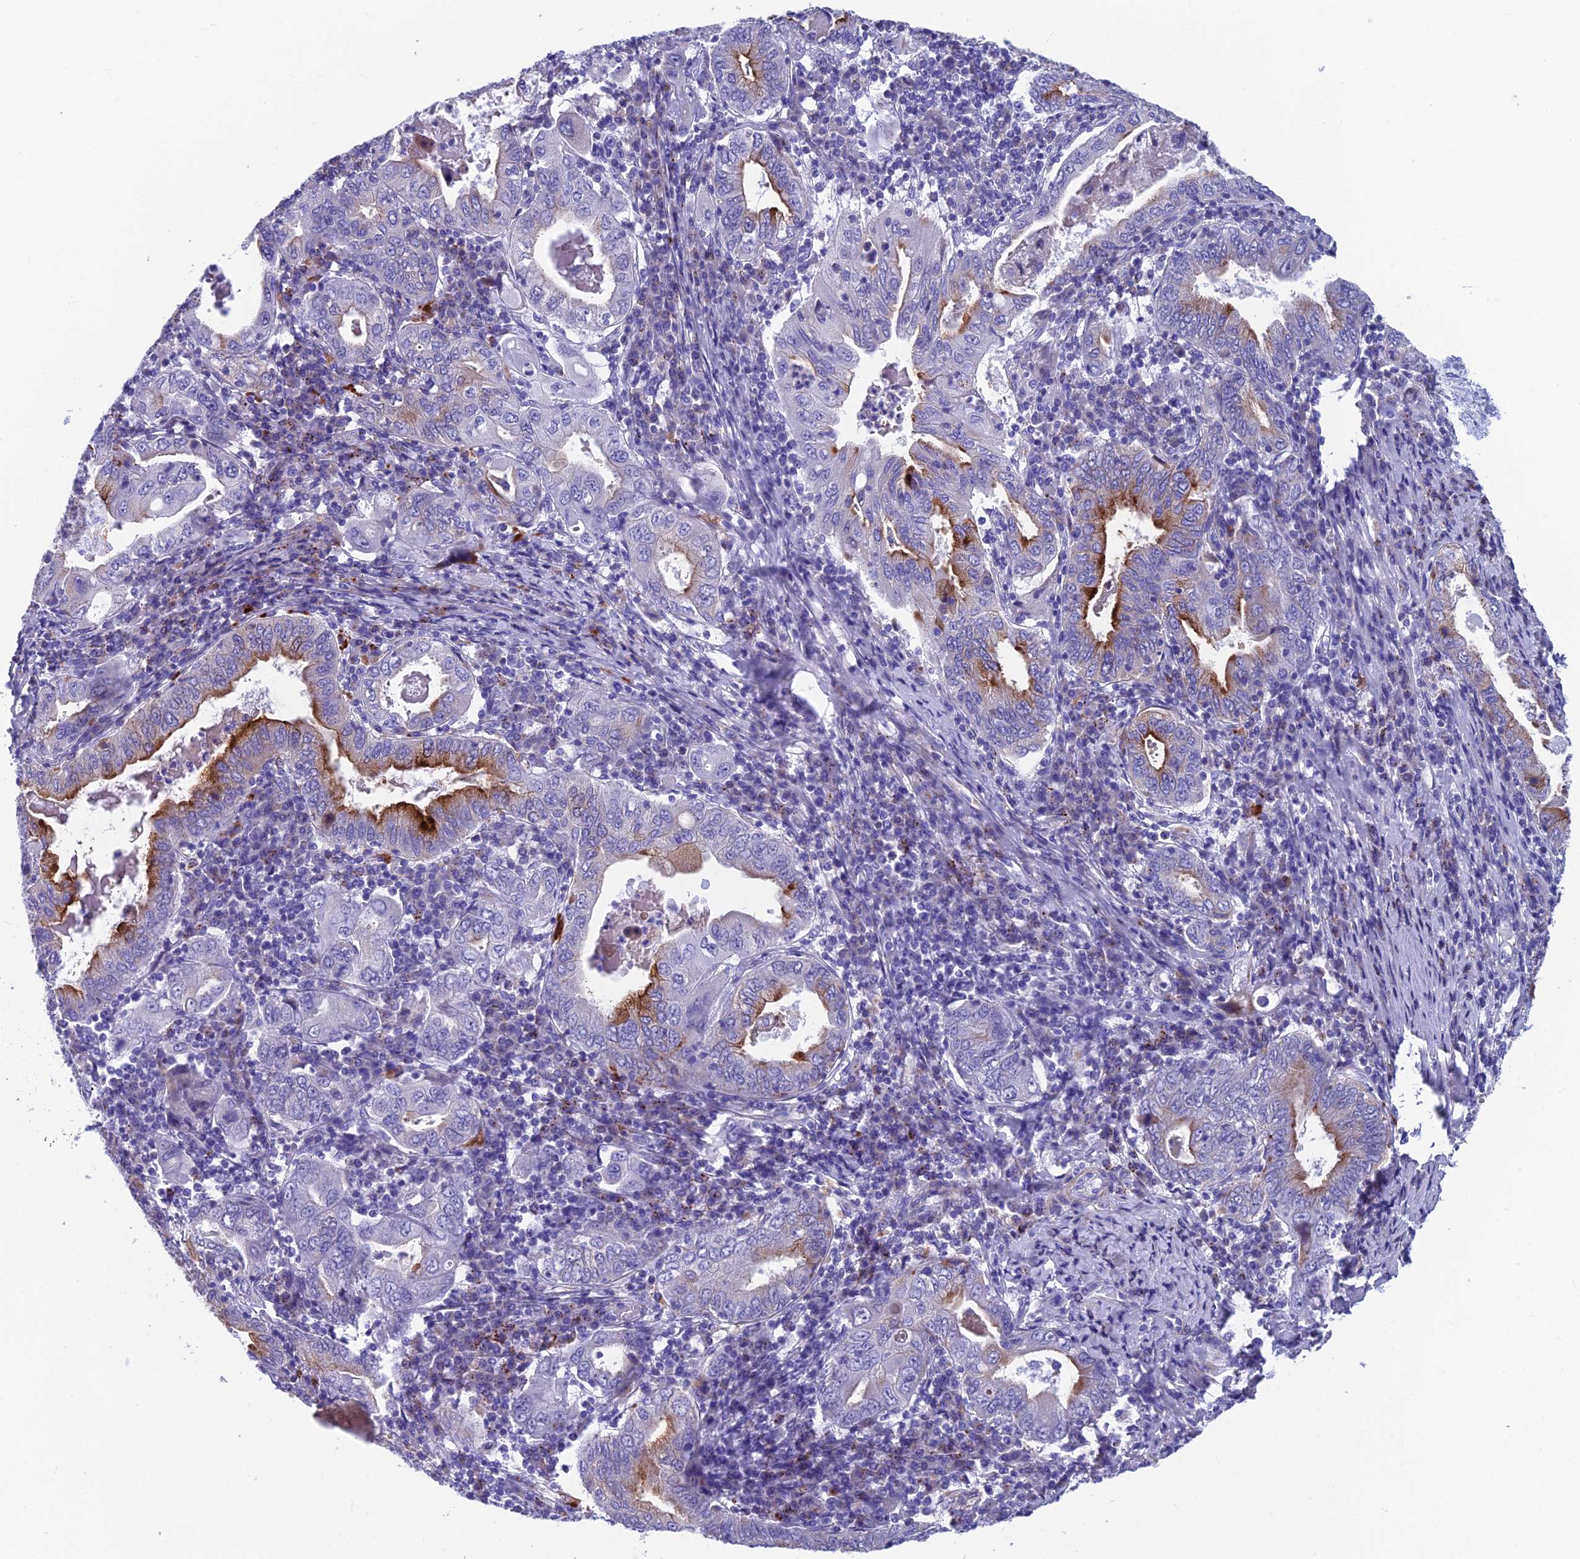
{"staining": {"intensity": "strong", "quantity": "<25%", "location": "cytoplasmic/membranous"}, "tissue": "stomach cancer", "cell_type": "Tumor cells", "image_type": "cancer", "snomed": [{"axis": "morphology", "description": "Normal tissue, NOS"}, {"axis": "morphology", "description": "Adenocarcinoma, NOS"}, {"axis": "topography", "description": "Esophagus"}, {"axis": "topography", "description": "Stomach, upper"}, {"axis": "topography", "description": "Peripheral nerve tissue"}], "caption": "IHC (DAB) staining of stomach cancer reveals strong cytoplasmic/membranous protein staining in about <25% of tumor cells. (Brightfield microscopy of DAB IHC at high magnification).", "gene": "GNG11", "patient": {"sex": "male", "age": 62}}